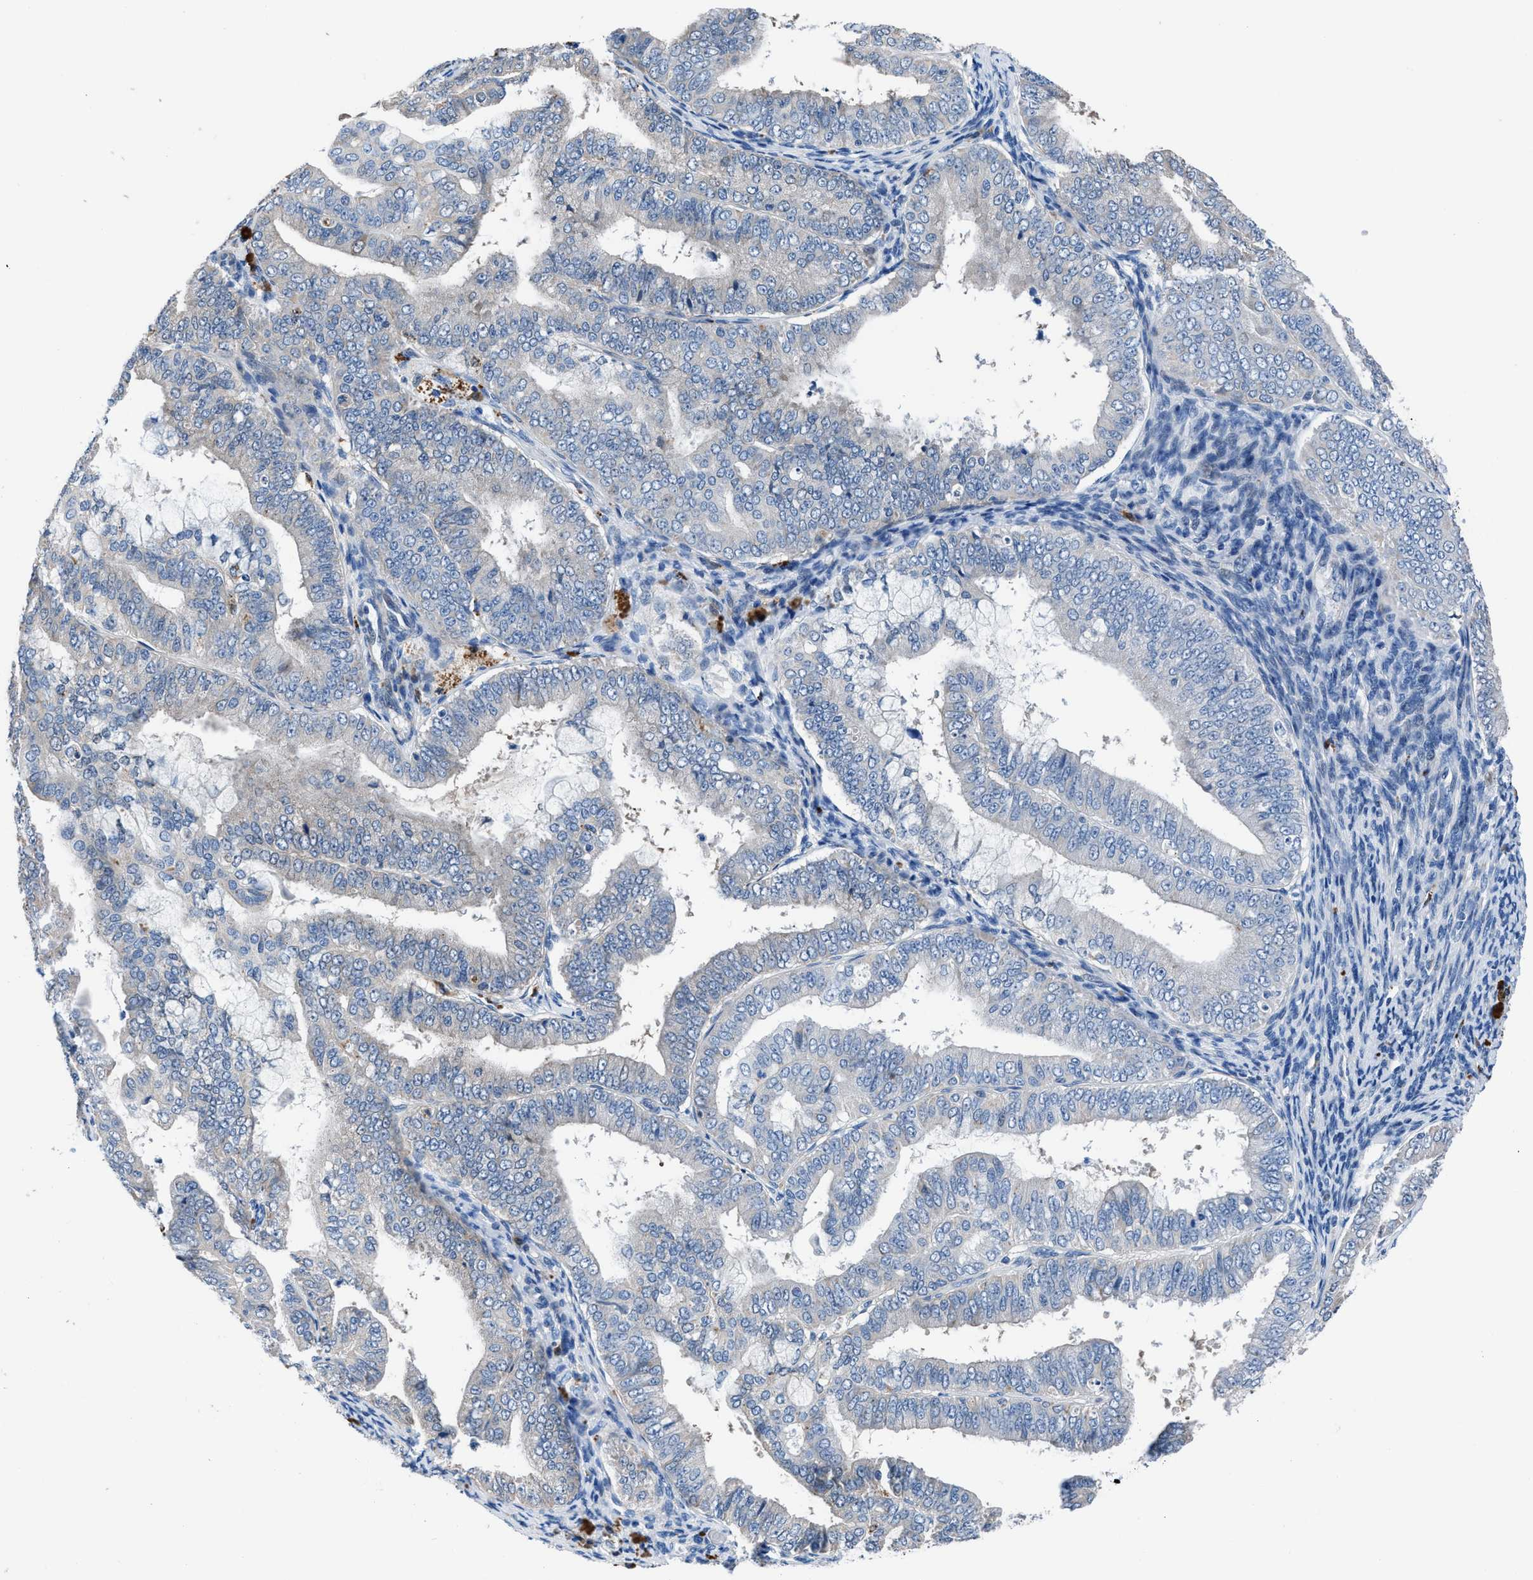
{"staining": {"intensity": "weak", "quantity": "<25%", "location": "cytoplasmic/membranous"}, "tissue": "endometrial cancer", "cell_type": "Tumor cells", "image_type": "cancer", "snomed": [{"axis": "morphology", "description": "Adenocarcinoma, NOS"}, {"axis": "topography", "description": "Endometrium"}], "caption": "Immunohistochemistry micrograph of endometrial adenocarcinoma stained for a protein (brown), which reveals no staining in tumor cells.", "gene": "UAP1", "patient": {"sex": "female", "age": 63}}